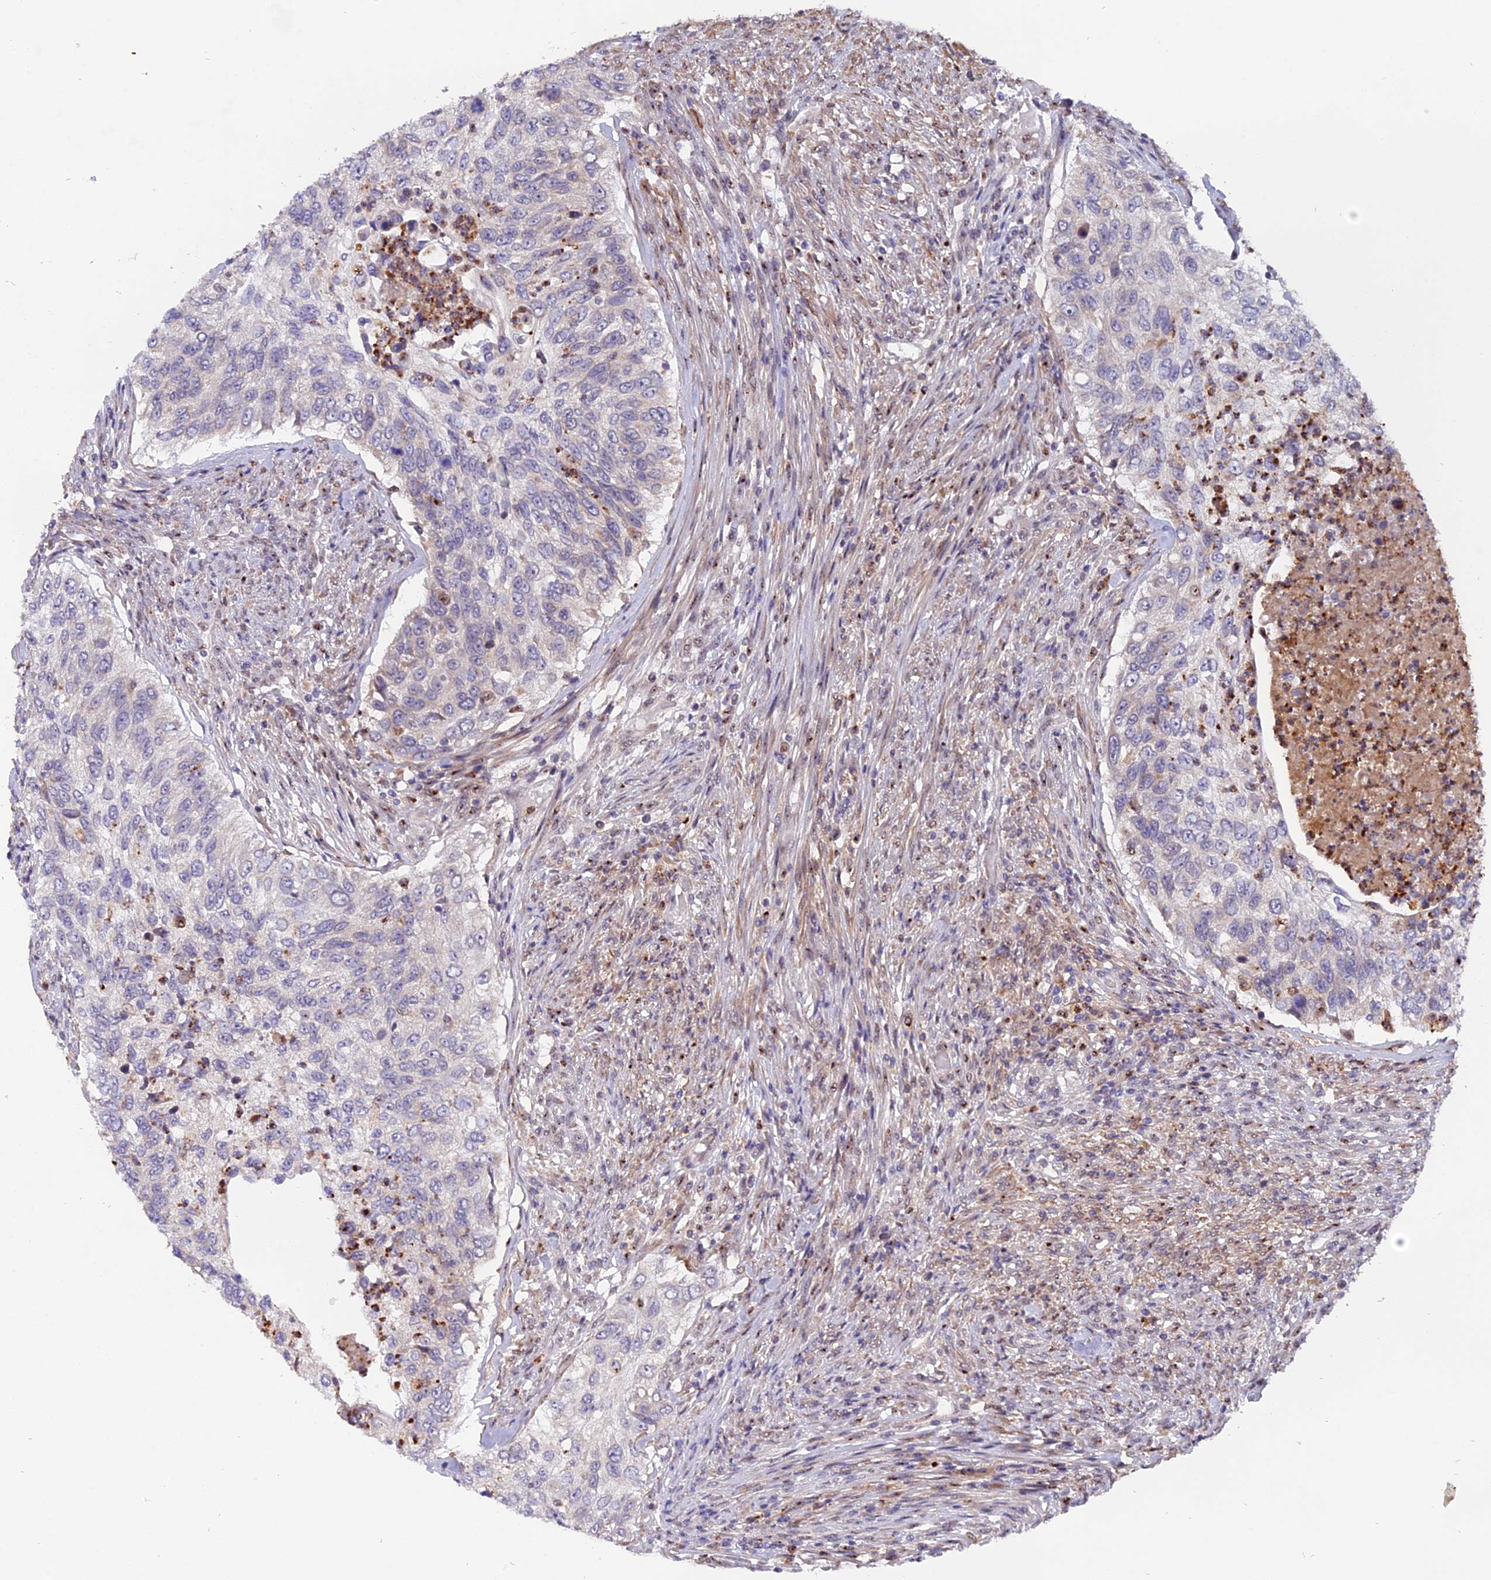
{"staining": {"intensity": "negative", "quantity": "none", "location": "none"}, "tissue": "urothelial cancer", "cell_type": "Tumor cells", "image_type": "cancer", "snomed": [{"axis": "morphology", "description": "Urothelial carcinoma, High grade"}, {"axis": "topography", "description": "Urinary bladder"}], "caption": "This is a histopathology image of immunohistochemistry staining of urothelial carcinoma (high-grade), which shows no staining in tumor cells.", "gene": "FAM118B", "patient": {"sex": "female", "age": 60}}